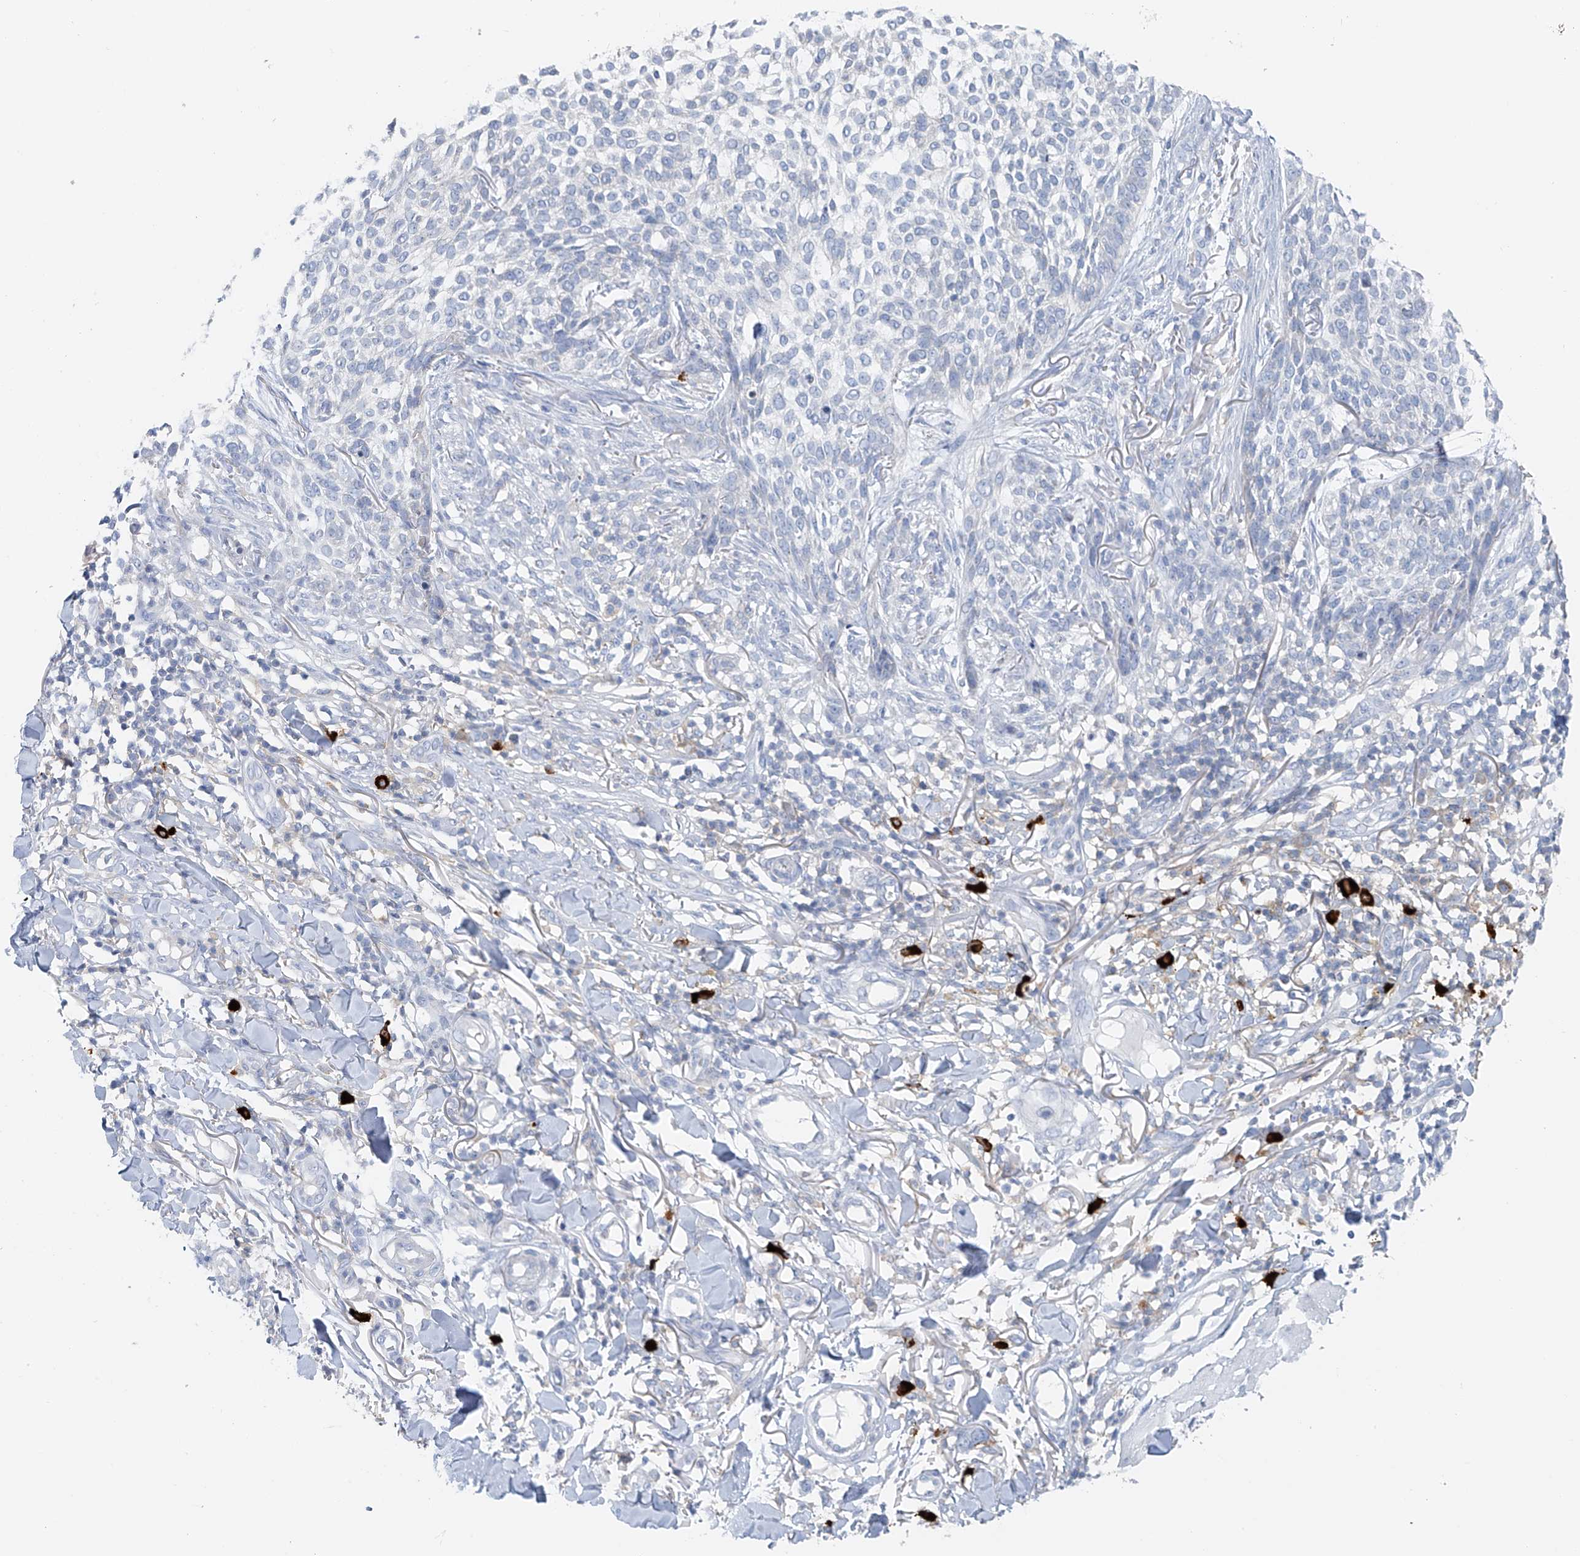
{"staining": {"intensity": "negative", "quantity": "none", "location": "none"}, "tissue": "skin cancer", "cell_type": "Tumor cells", "image_type": "cancer", "snomed": [{"axis": "morphology", "description": "Basal cell carcinoma"}, {"axis": "topography", "description": "Skin"}], "caption": "This is an immunohistochemistry (IHC) photomicrograph of skin cancer (basal cell carcinoma). There is no expression in tumor cells.", "gene": "POMGNT2", "patient": {"sex": "female", "age": 64}}